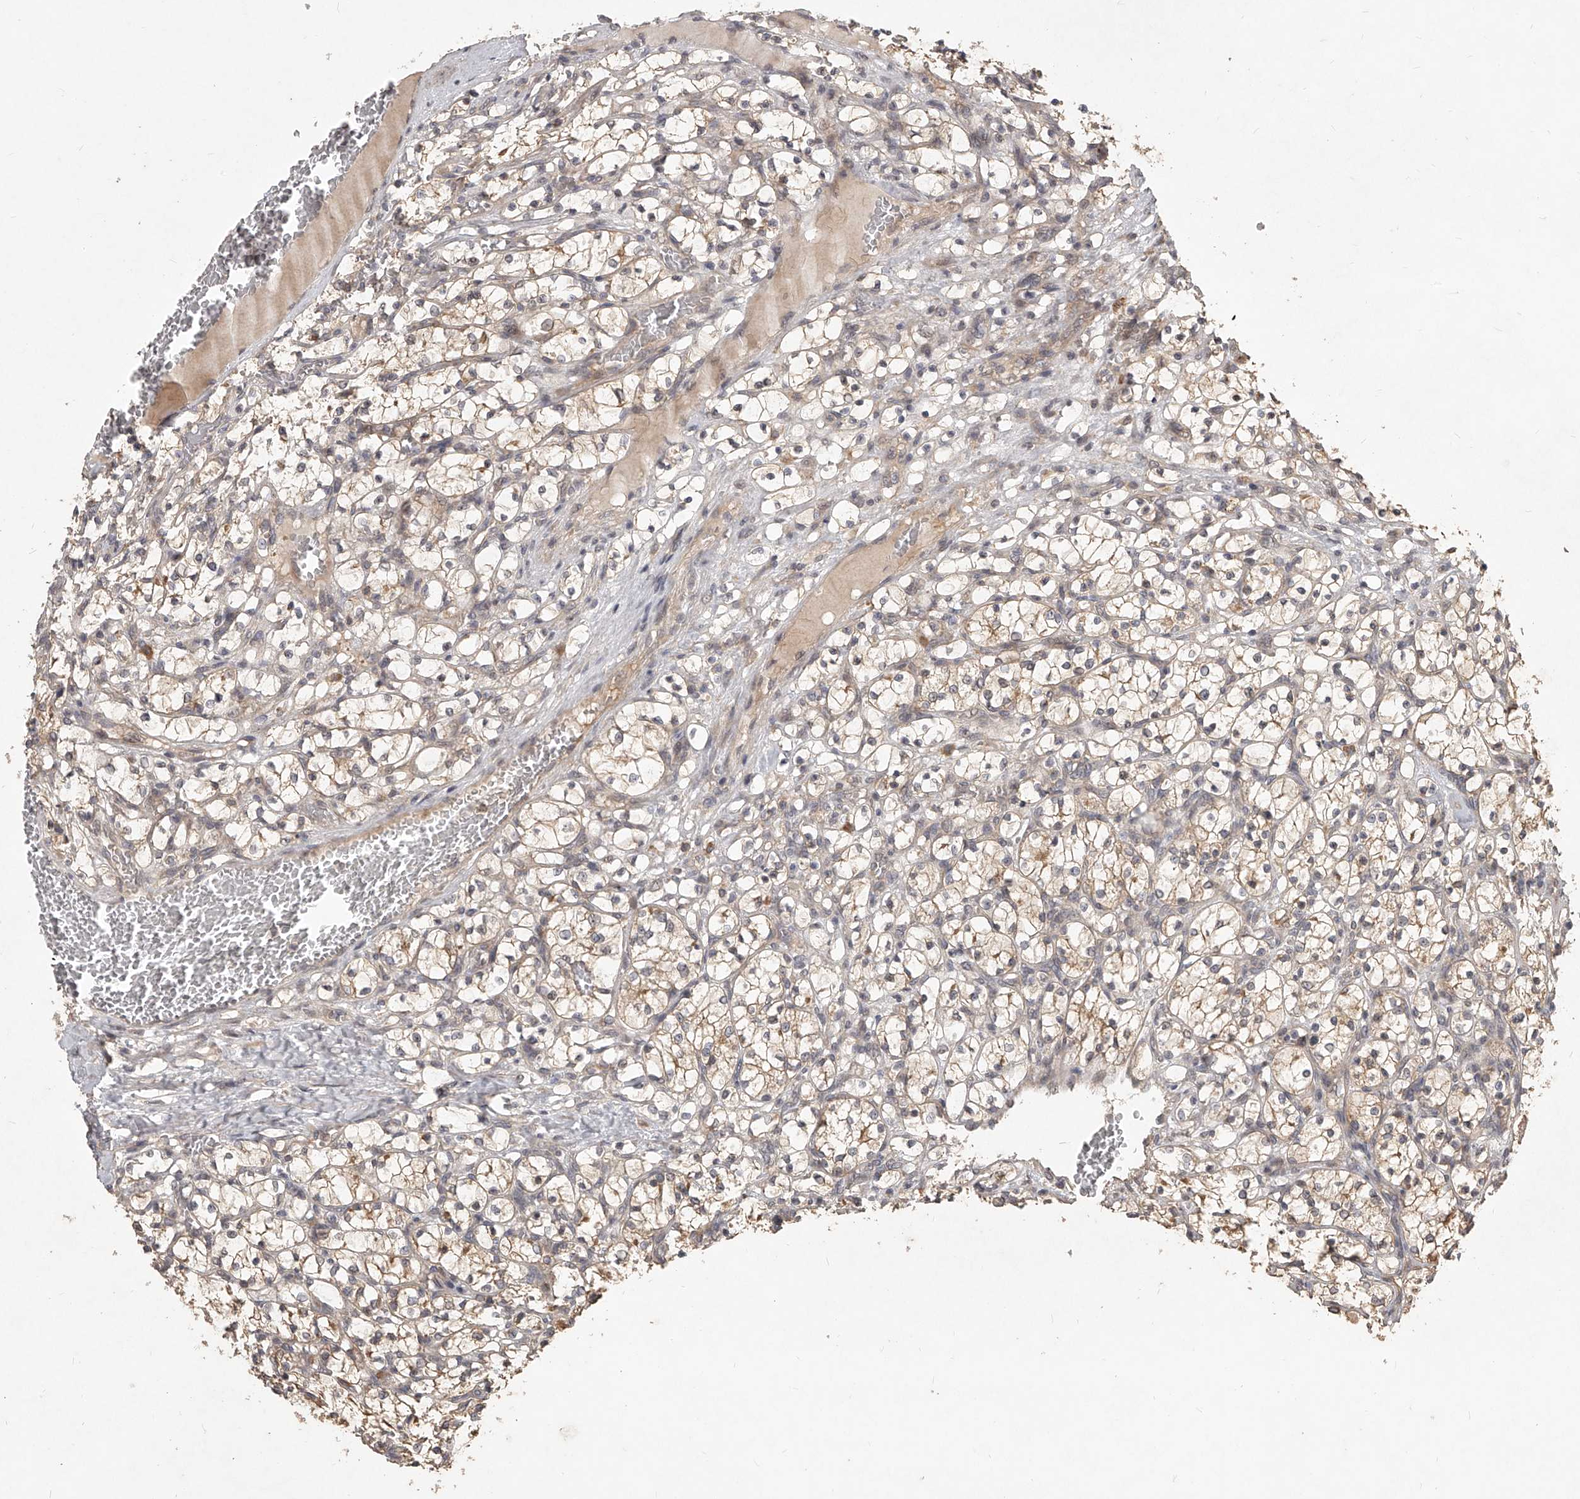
{"staining": {"intensity": "moderate", "quantity": "25%-75%", "location": "cytoplasmic/membranous"}, "tissue": "renal cancer", "cell_type": "Tumor cells", "image_type": "cancer", "snomed": [{"axis": "morphology", "description": "Adenocarcinoma, NOS"}, {"axis": "topography", "description": "Kidney"}], "caption": "Moderate cytoplasmic/membranous positivity for a protein is present in approximately 25%-75% of tumor cells of renal cancer using IHC.", "gene": "SLC37A1", "patient": {"sex": "female", "age": 69}}